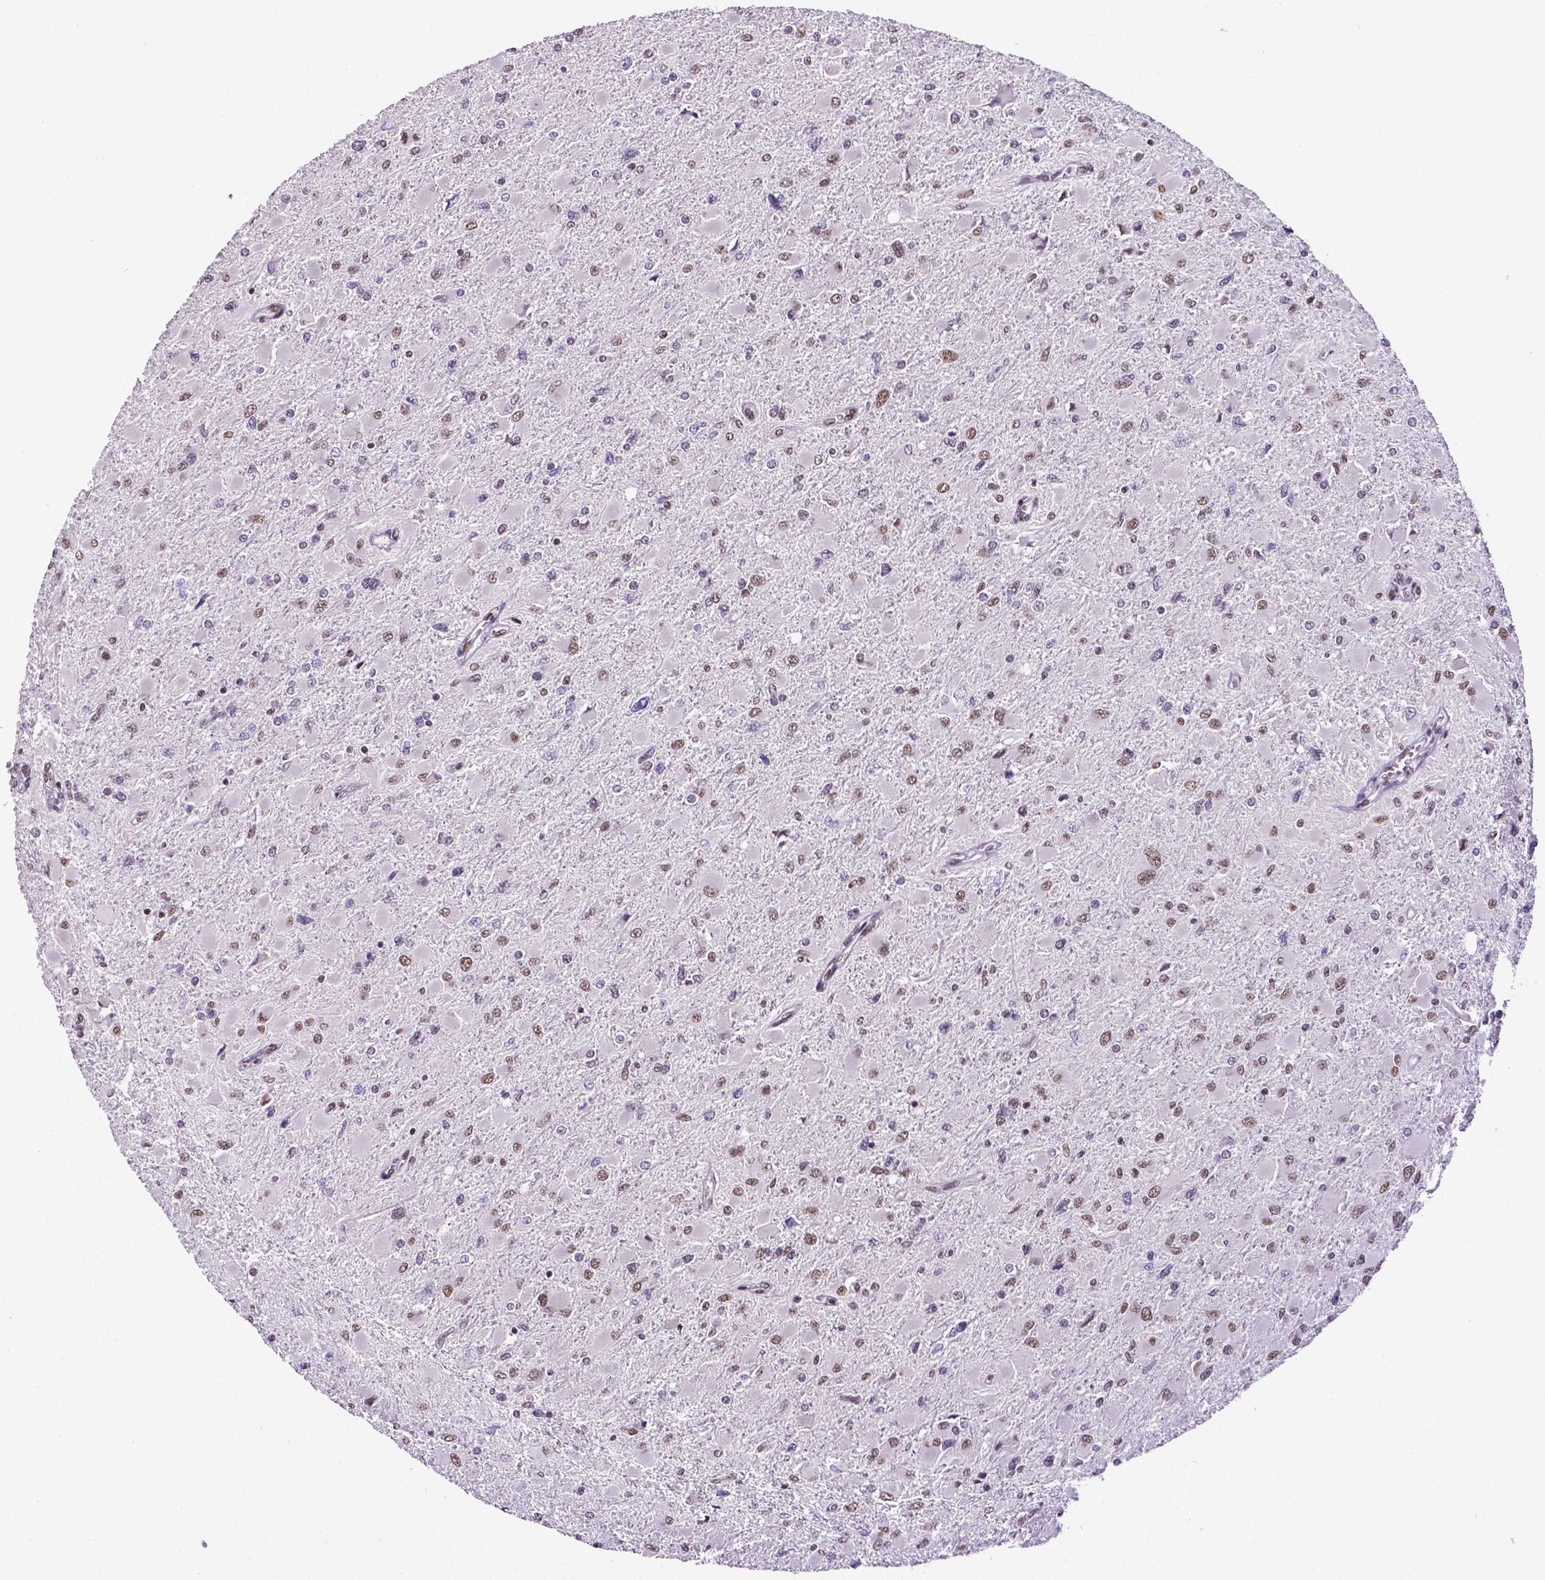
{"staining": {"intensity": "moderate", "quantity": ">75%", "location": "nuclear"}, "tissue": "glioma", "cell_type": "Tumor cells", "image_type": "cancer", "snomed": [{"axis": "morphology", "description": "Glioma, malignant, High grade"}, {"axis": "topography", "description": "Cerebral cortex"}], "caption": "Moderate nuclear protein staining is present in approximately >75% of tumor cells in glioma. The protein of interest is stained brown, and the nuclei are stained in blue (DAB IHC with brightfield microscopy, high magnification).", "gene": "REST", "patient": {"sex": "female", "age": 36}}